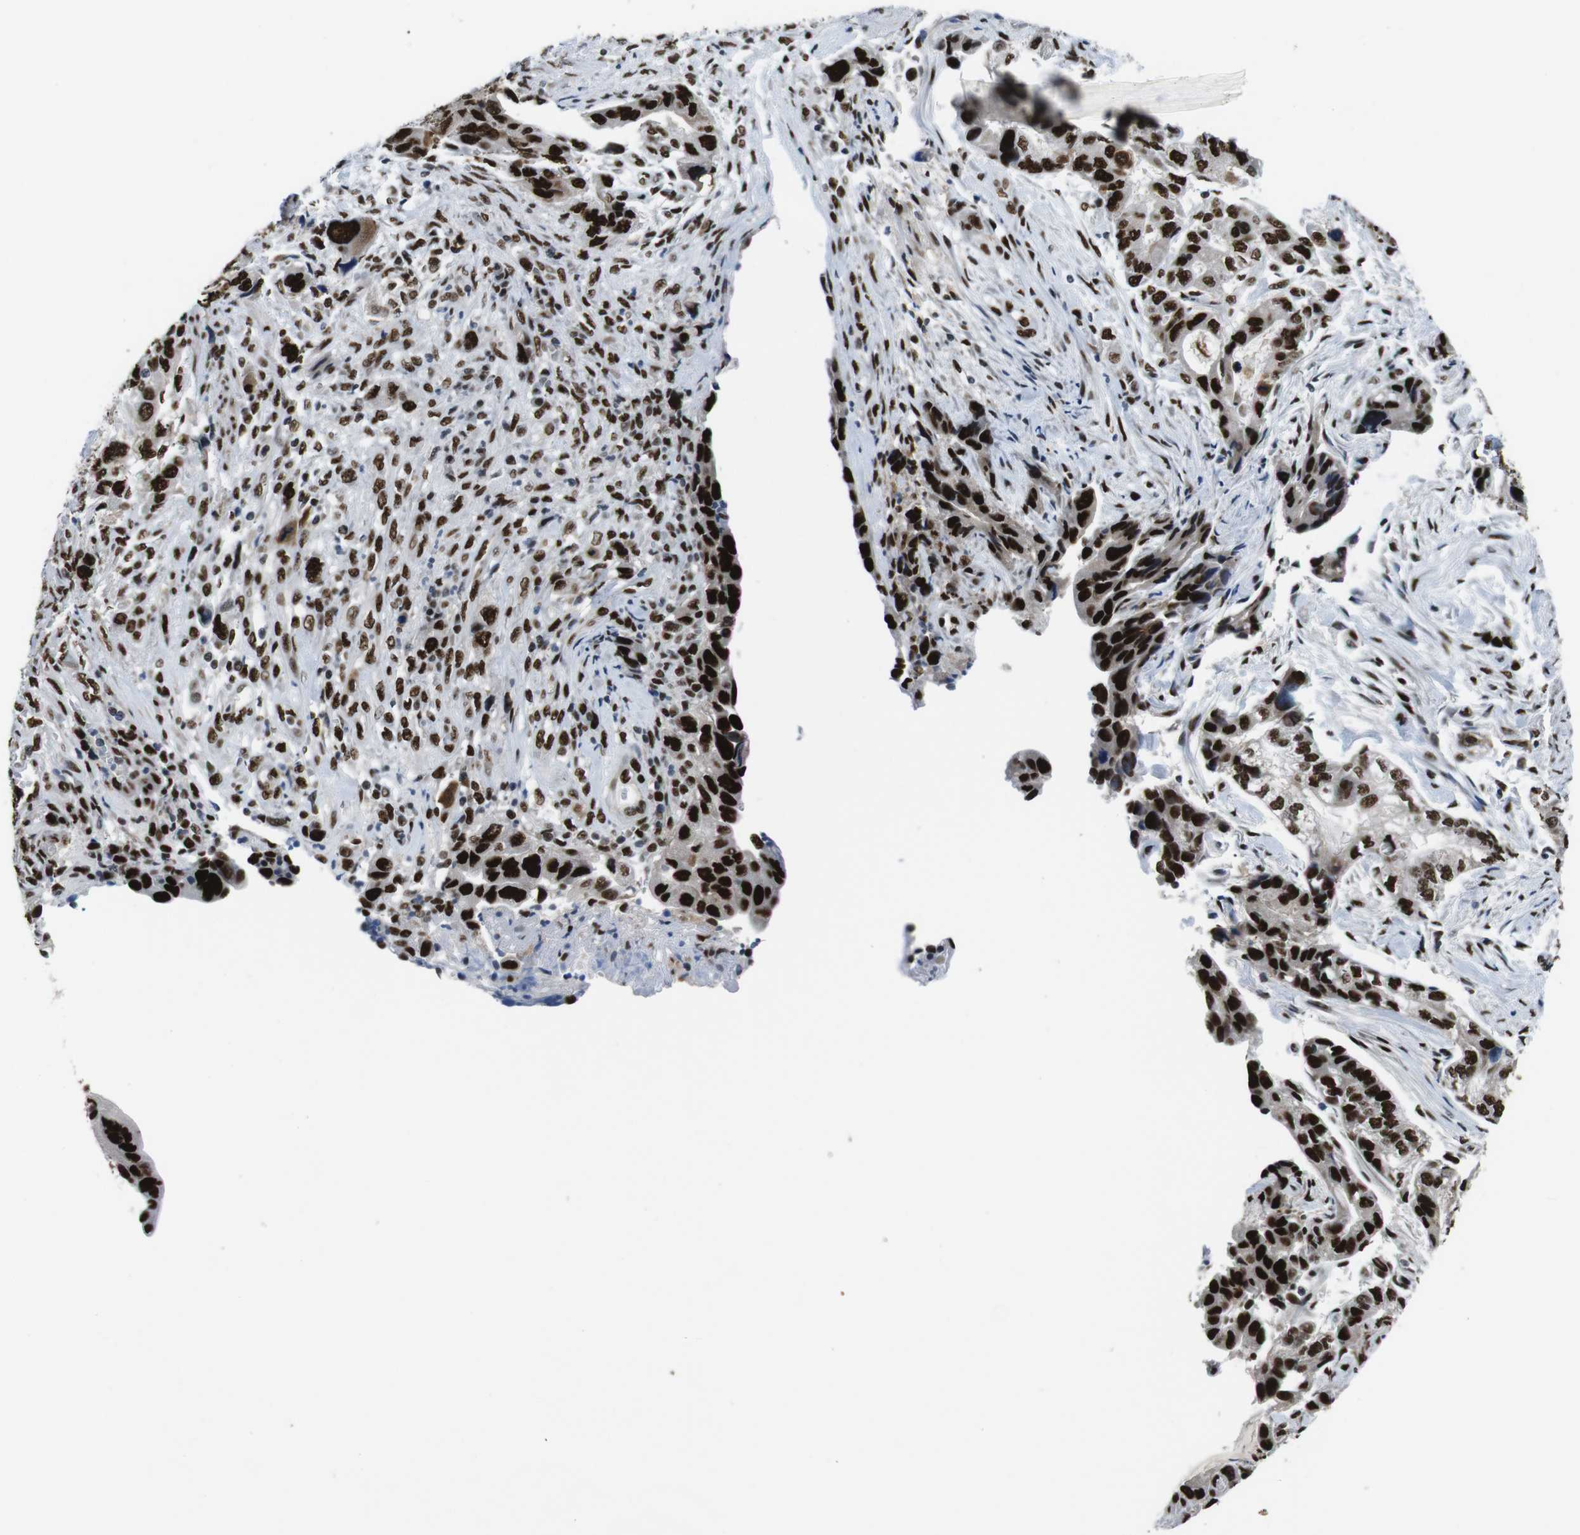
{"staining": {"intensity": "strong", "quantity": ">75%", "location": "nuclear"}, "tissue": "stomach cancer", "cell_type": "Tumor cells", "image_type": "cancer", "snomed": [{"axis": "morphology", "description": "Adenocarcinoma, NOS"}, {"axis": "topography", "description": "Stomach, lower"}], "caption": "Protein staining shows strong nuclear staining in about >75% of tumor cells in adenocarcinoma (stomach).", "gene": "PSME3", "patient": {"sex": "female", "age": 93}}